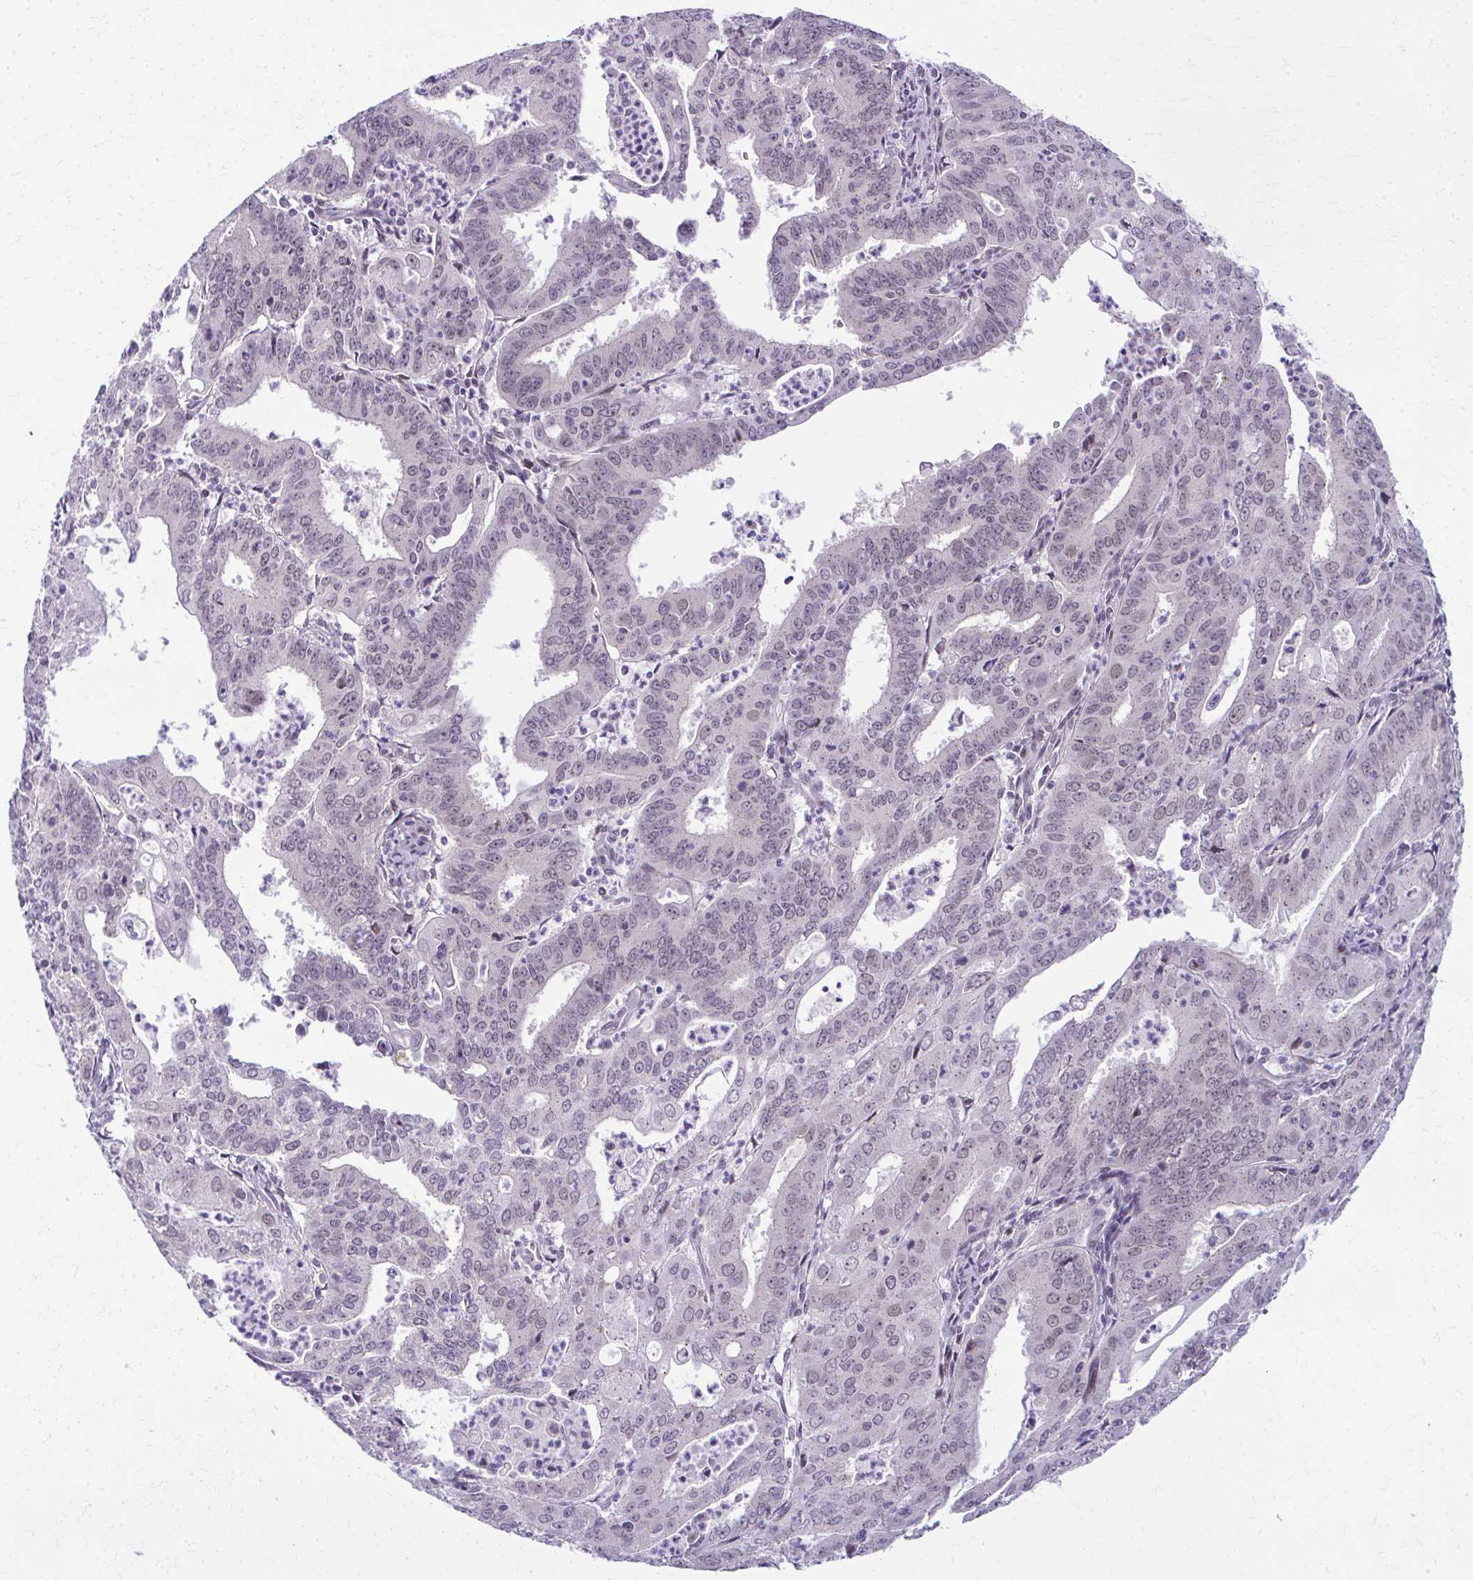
{"staining": {"intensity": "negative", "quantity": "none", "location": "none"}, "tissue": "cervical cancer", "cell_type": "Tumor cells", "image_type": "cancer", "snomed": [{"axis": "morphology", "description": "Adenocarcinoma, NOS"}, {"axis": "topography", "description": "Cervix"}], "caption": "Immunohistochemistry of human cervical adenocarcinoma reveals no expression in tumor cells.", "gene": "MAF1", "patient": {"sex": "female", "age": 56}}